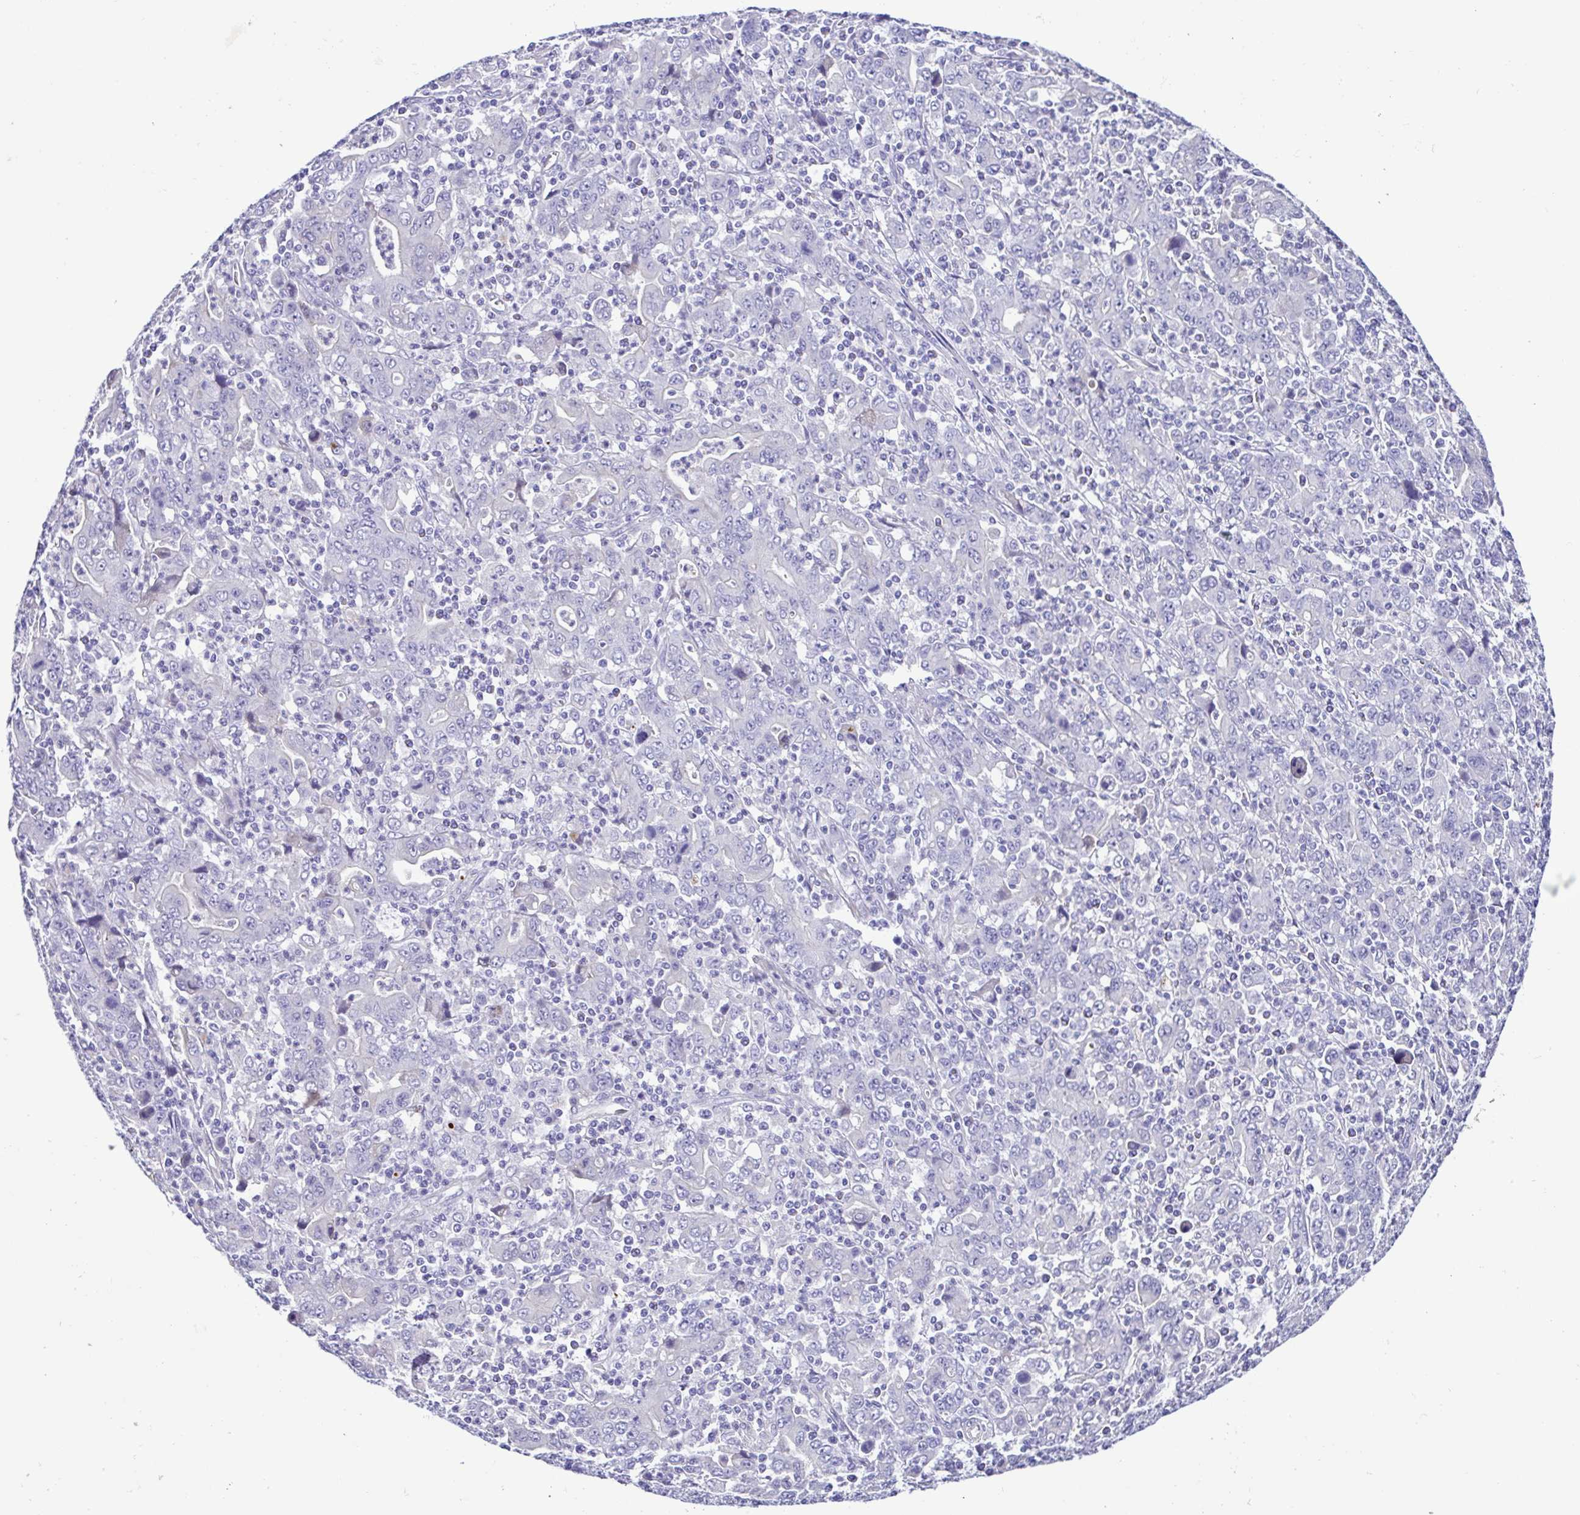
{"staining": {"intensity": "negative", "quantity": "none", "location": "none"}, "tissue": "stomach cancer", "cell_type": "Tumor cells", "image_type": "cancer", "snomed": [{"axis": "morphology", "description": "Adenocarcinoma, NOS"}, {"axis": "topography", "description": "Stomach, upper"}], "caption": "DAB immunohistochemical staining of stomach cancer (adenocarcinoma) displays no significant expression in tumor cells.", "gene": "GABBR2", "patient": {"sex": "male", "age": 69}}